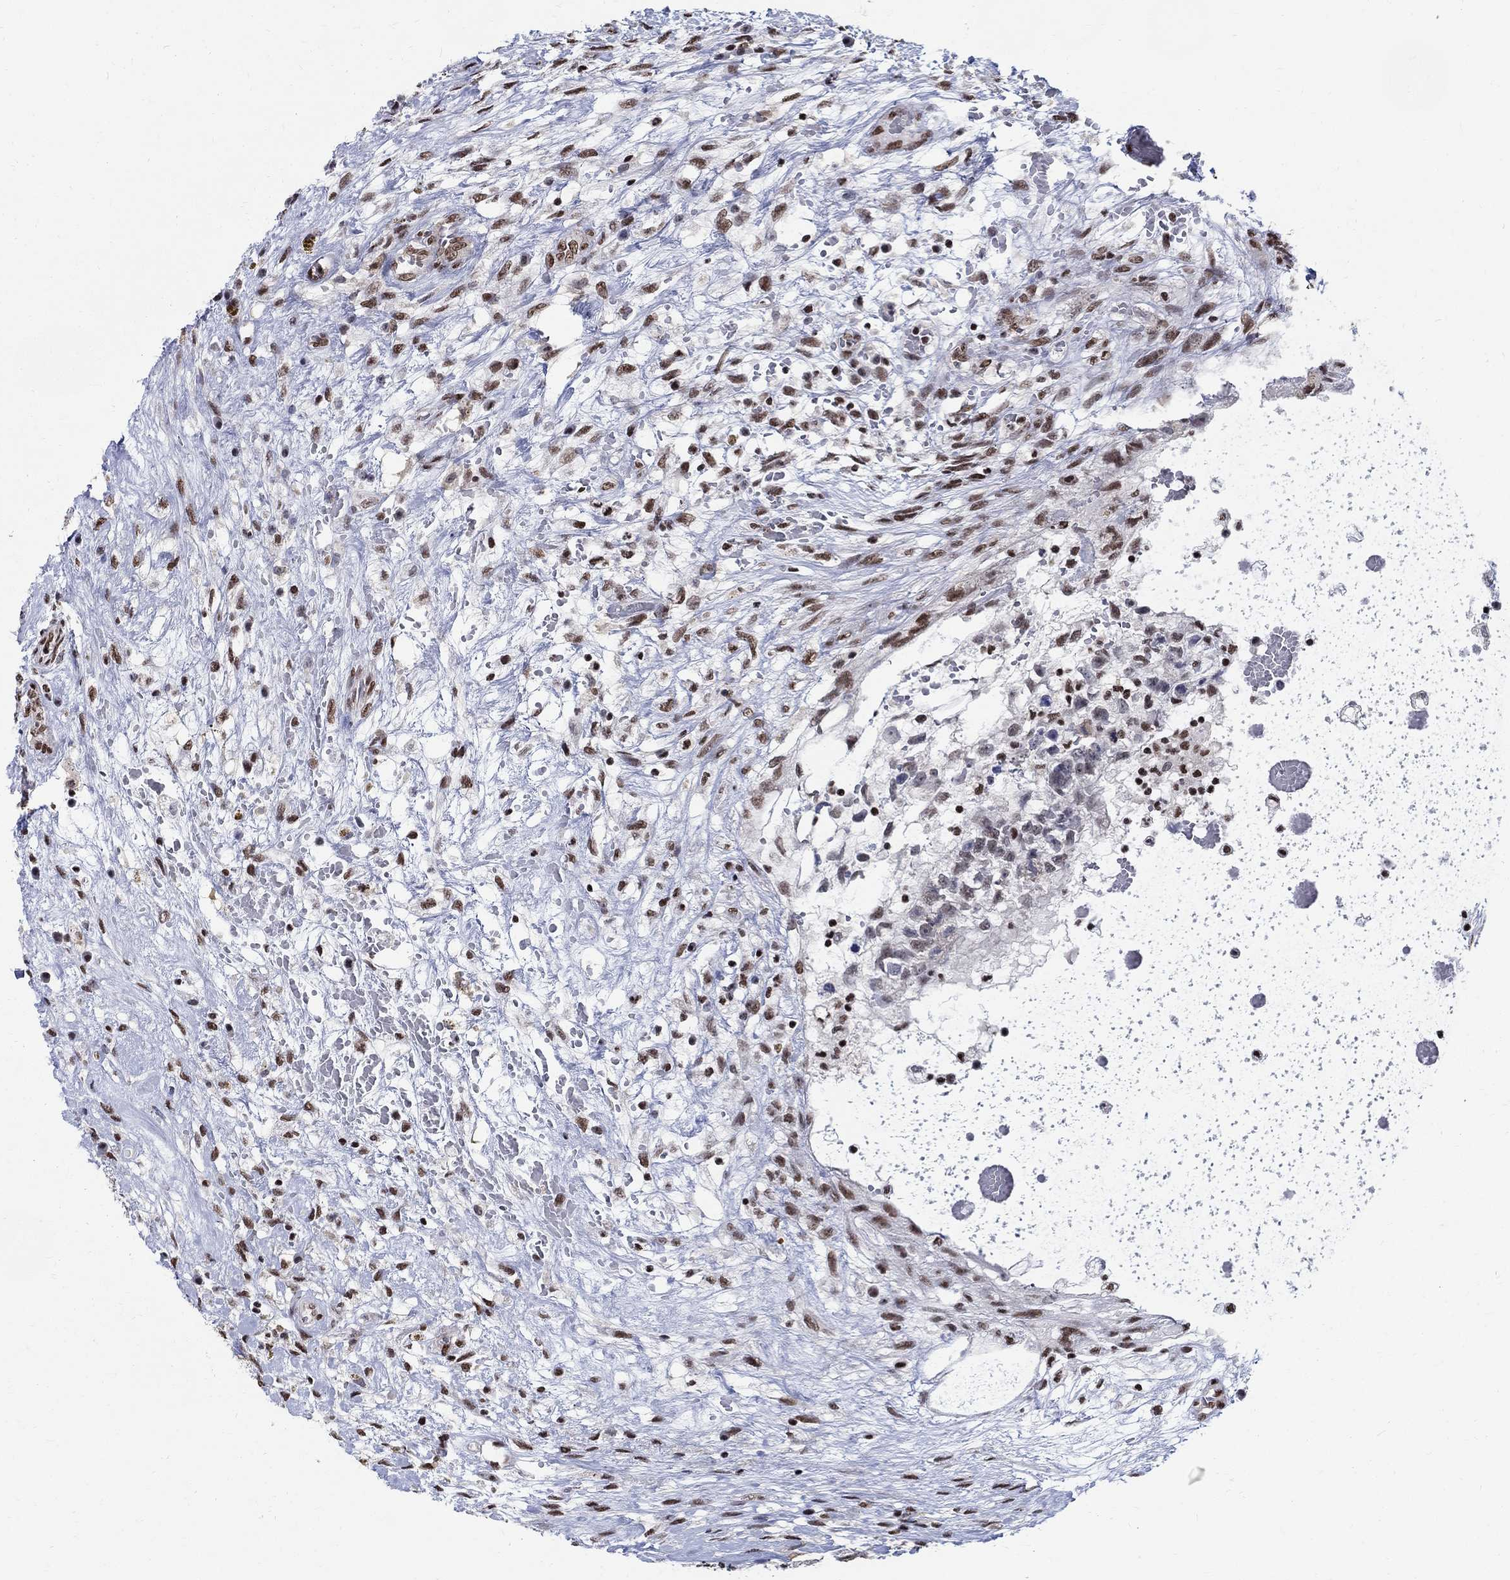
{"staining": {"intensity": "moderate", "quantity": "25%-75%", "location": "nuclear"}, "tissue": "testis cancer", "cell_type": "Tumor cells", "image_type": "cancer", "snomed": [{"axis": "morphology", "description": "Normal tissue, NOS"}, {"axis": "morphology", "description": "Carcinoma, Embryonal, NOS"}, {"axis": "topography", "description": "Testis"}, {"axis": "topography", "description": "Epididymis"}], "caption": "Immunohistochemical staining of testis cancer (embryonal carcinoma) demonstrates medium levels of moderate nuclear protein expression in approximately 25%-75% of tumor cells. (DAB = brown stain, brightfield microscopy at high magnification).", "gene": "FBXO16", "patient": {"sex": "male", "age": 32}}